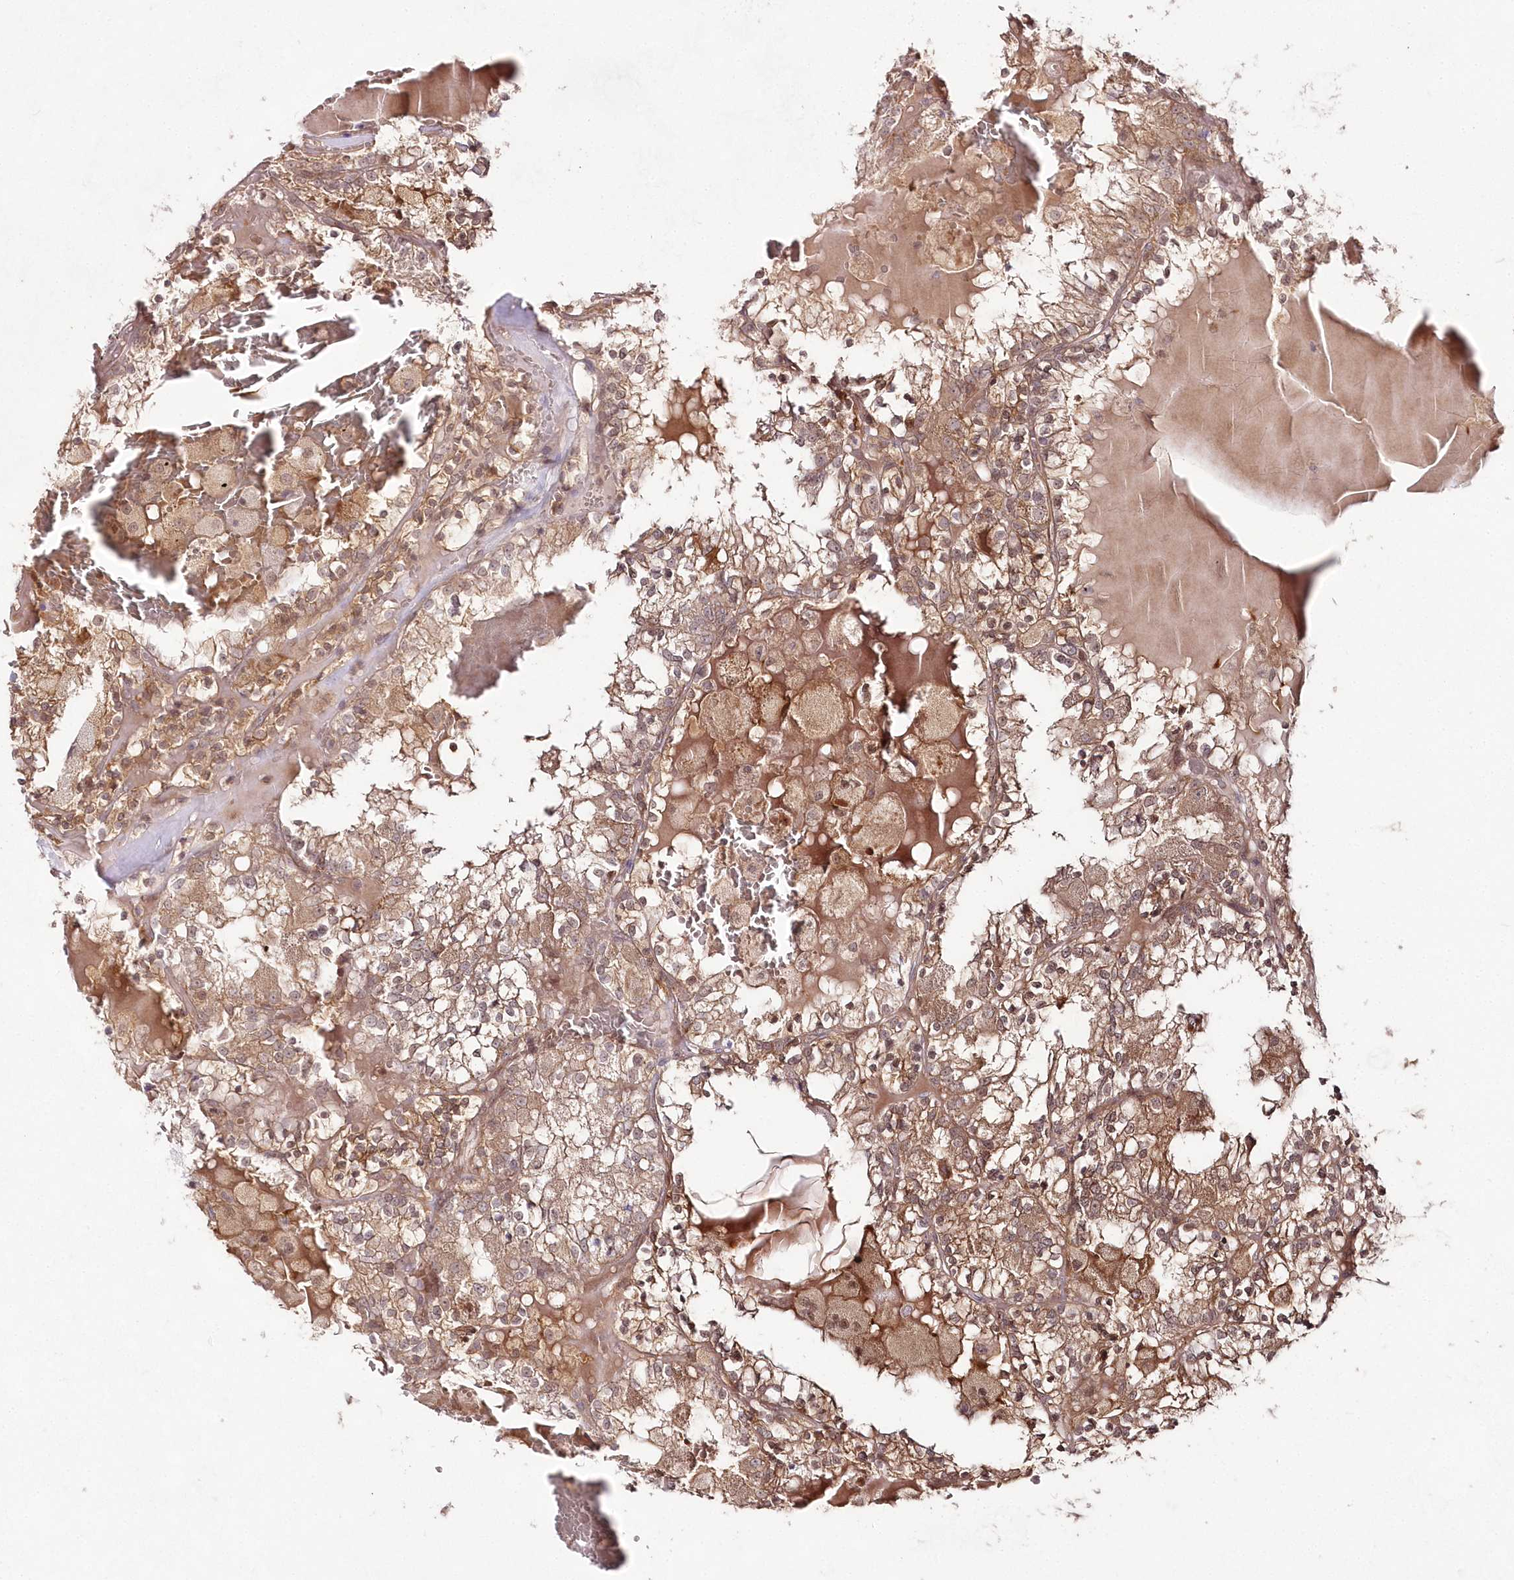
{"staining": {"intensity": "moderate", "quantity": ">75%", "location": "cytoplasmic/membranous"}, "tissue": "renal cancer", "cell_type": "Tumor cells", "image_type": "cancer", "snomed": [{"axis": "morphology", "description": "Adenocarcinoma, NOS"}, {"axis": "topography", "description": "Kidney"}], "caption": "Human renal cancer (adenocarcinoma) stained with a brown dye shows moderate cytoplasmic/membranous positive positivity in approximately >75% of tumor cells.", "gene": "IMPA1", "patient": {"sex": "female", "age": 56}}